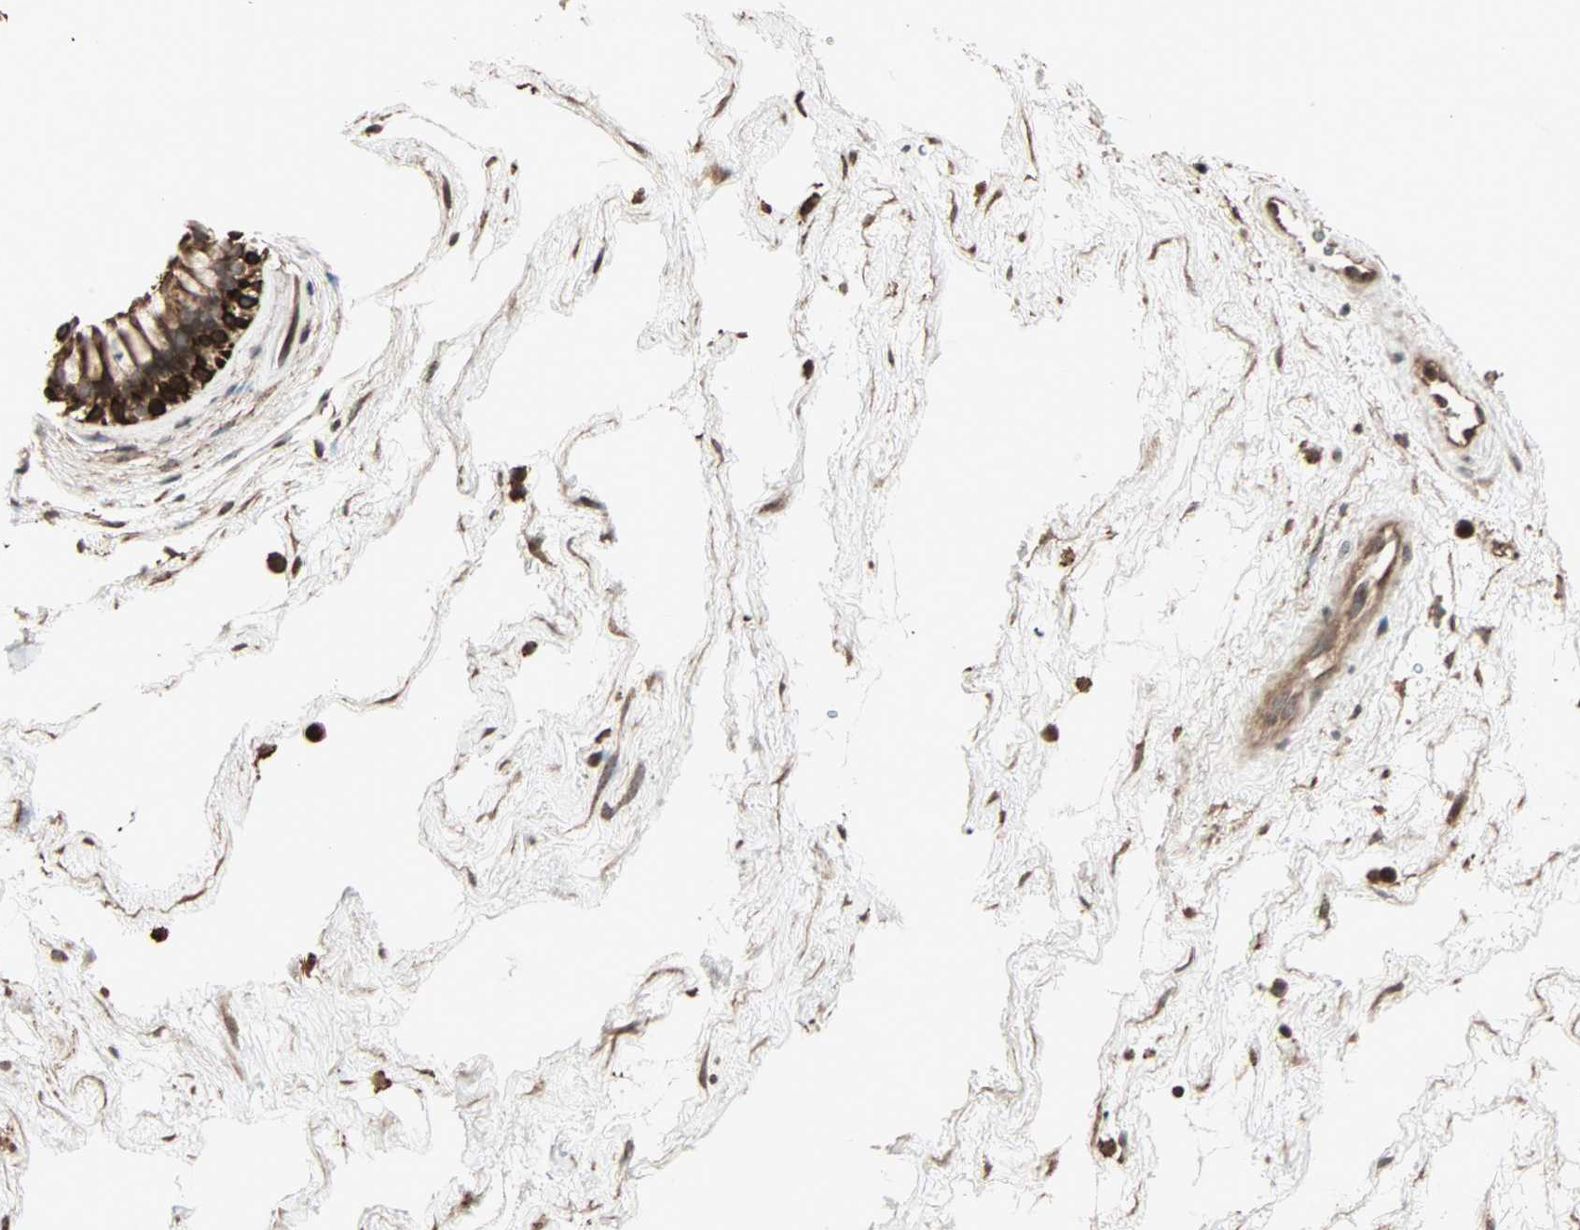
{"staining": {"intensity": "strong", "quantity": "25%-75%", "location": "cytoplasmic/membranous,nuclear"}, "tissue": "nasopharynx", "cell_type": "Respiratory epithelial cells", "image_type": "normal", "snomed": [{"axis": "morphology", "description": "Normal tissue, NOS"}, {"axis": "morphology", "description": "Inflammation, NOS"}, {"axis": "topography", "description": "Nasopharynx"}], "caption": "Protein expression analysis of unremarkable human nasopharynx reveals strong cytoplasmic/membranous,nuclear staining in approximately 25%-75% of respiratory epithelial cells. (Brightfield microscopy of DAB IHC at high magnification).", "gene": "CALCRL", "patient": {"sex": "male", "age": 48}}